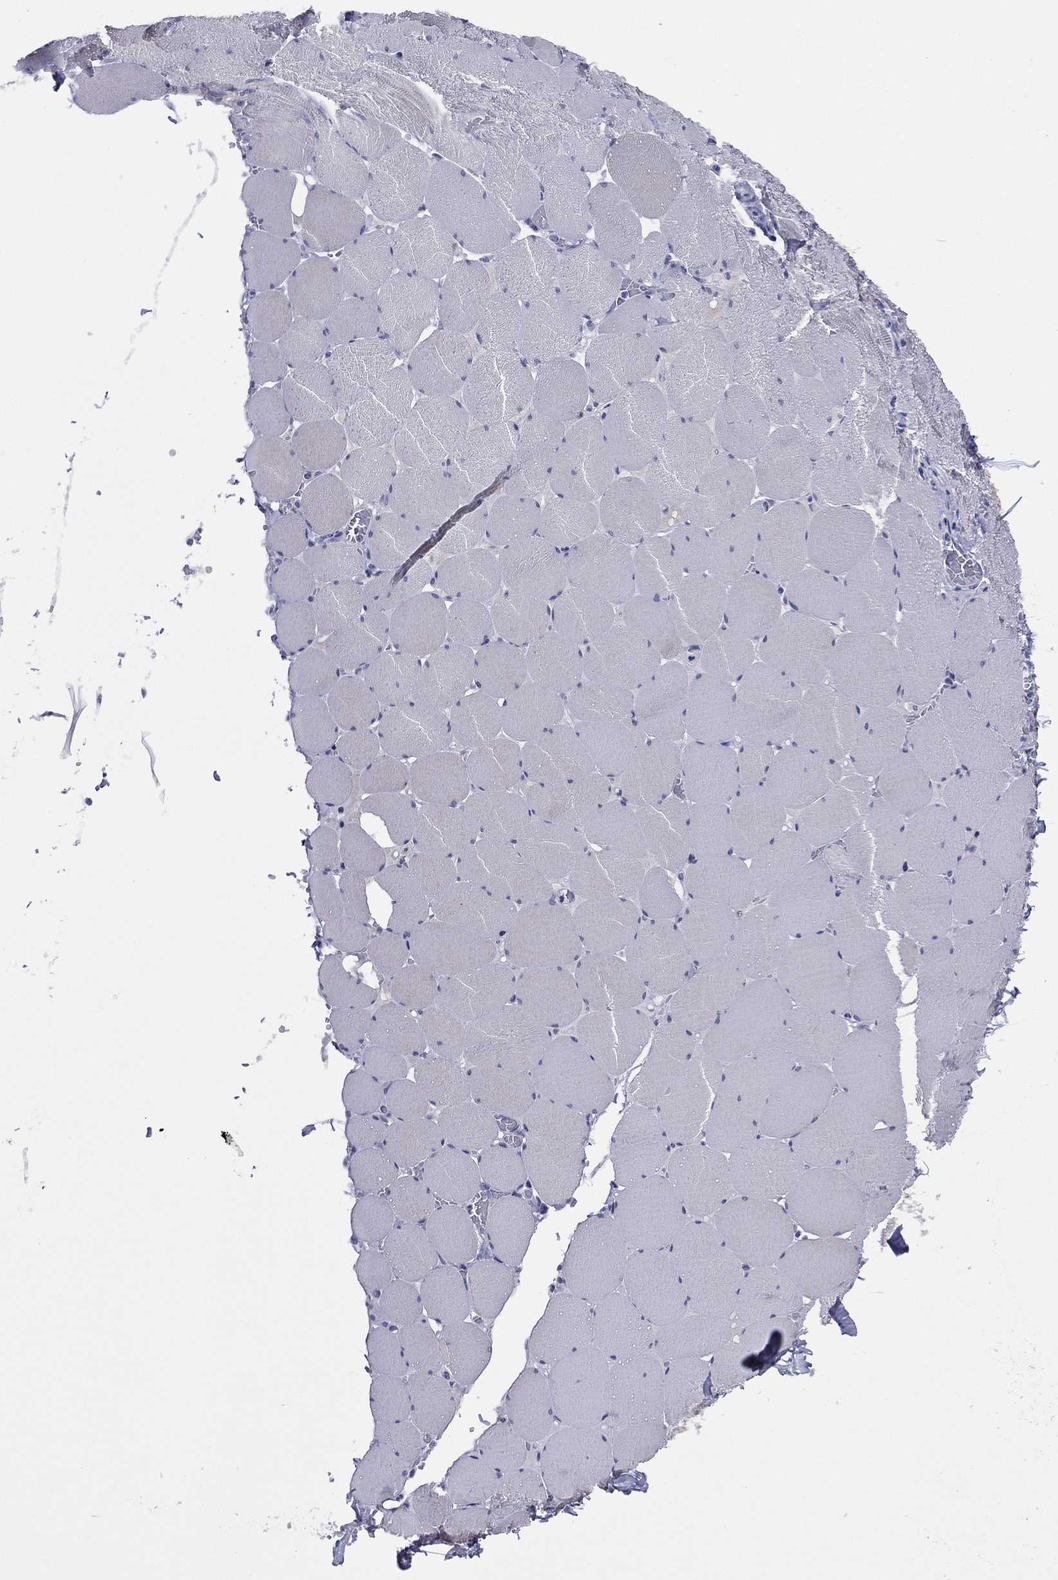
{"staining": {"intensity": "negative", "quantity": "none", "location": "none"}, "tissue": "skeletal muscle", "cell_type": "Myocytes", "image_type": "normal", "snomed": [{"axis": "morphology", "description": "Normal tissue, NOS"}, {"axis": "morphology", "description": "Malignant melanoma, Metastatic site"}, {"axis": "topography", "description": "Skeletal muscle"}], "caption": "Immunohistochemical staining of benign skeletal muscle shows no significant positivity in myocytes.", "gene": "SLC13A4", "patient": {"sex": "male", "age": 50}}